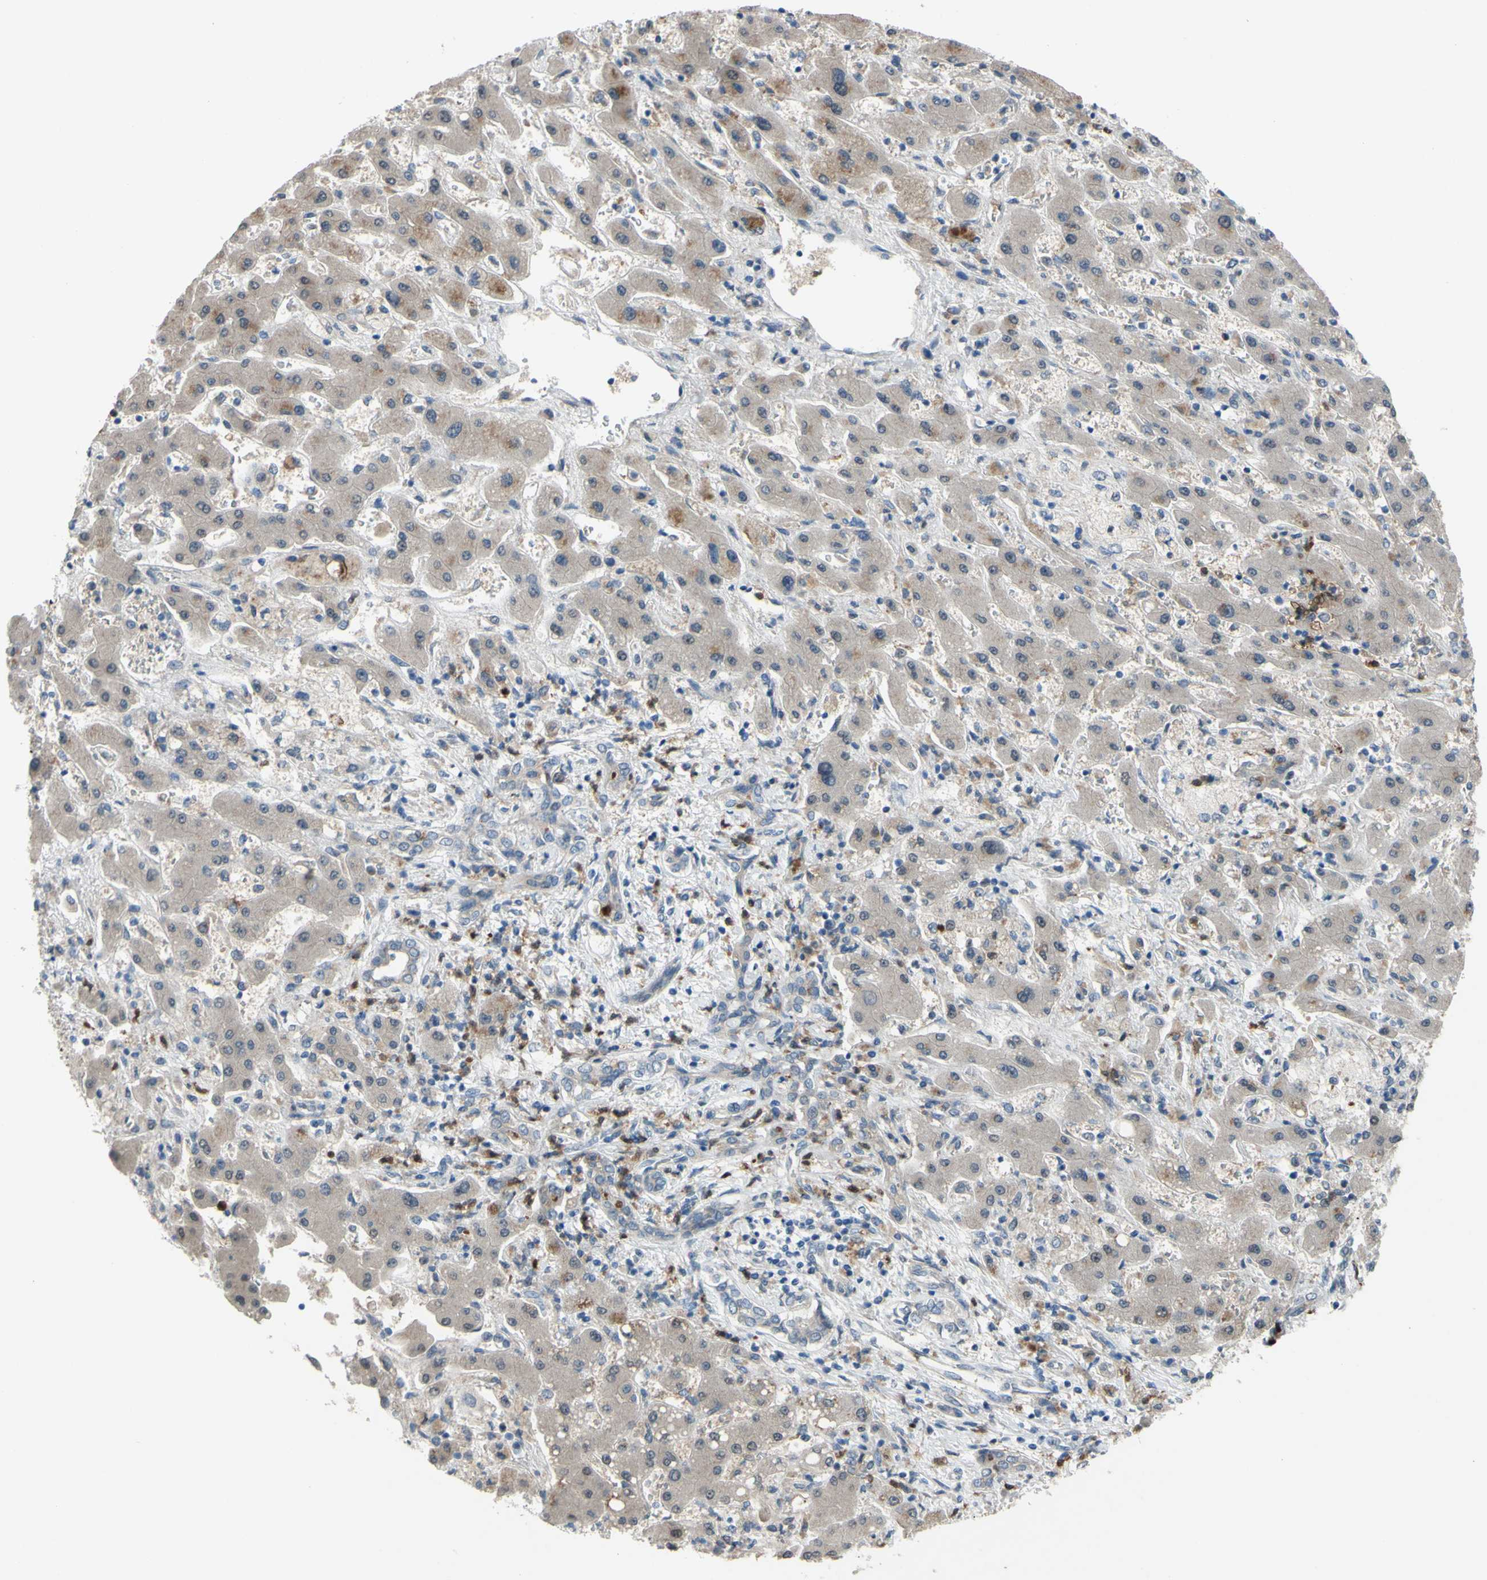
{"staining": {"intensity": "weak", "quantity": ">75%", "location": "cytoplasmic/membranous"}, "tissue": "liver cancer", "cell_type": "Tumor cells", "image_type": "cancer", "snomed": [{"axis": "morphology", "description": "Cholangiocarcinoma"}, {"axis": "topography", "description": "Liver"}], "caption": "There is low levels of weak cytoplasmic/membranous staining in tumor cells of liver cancer, as demonstrated by immunohistochemical staining (brown color).", "gene": "GRAMD2B", "patient": {"sex": "male", "age": 50}}